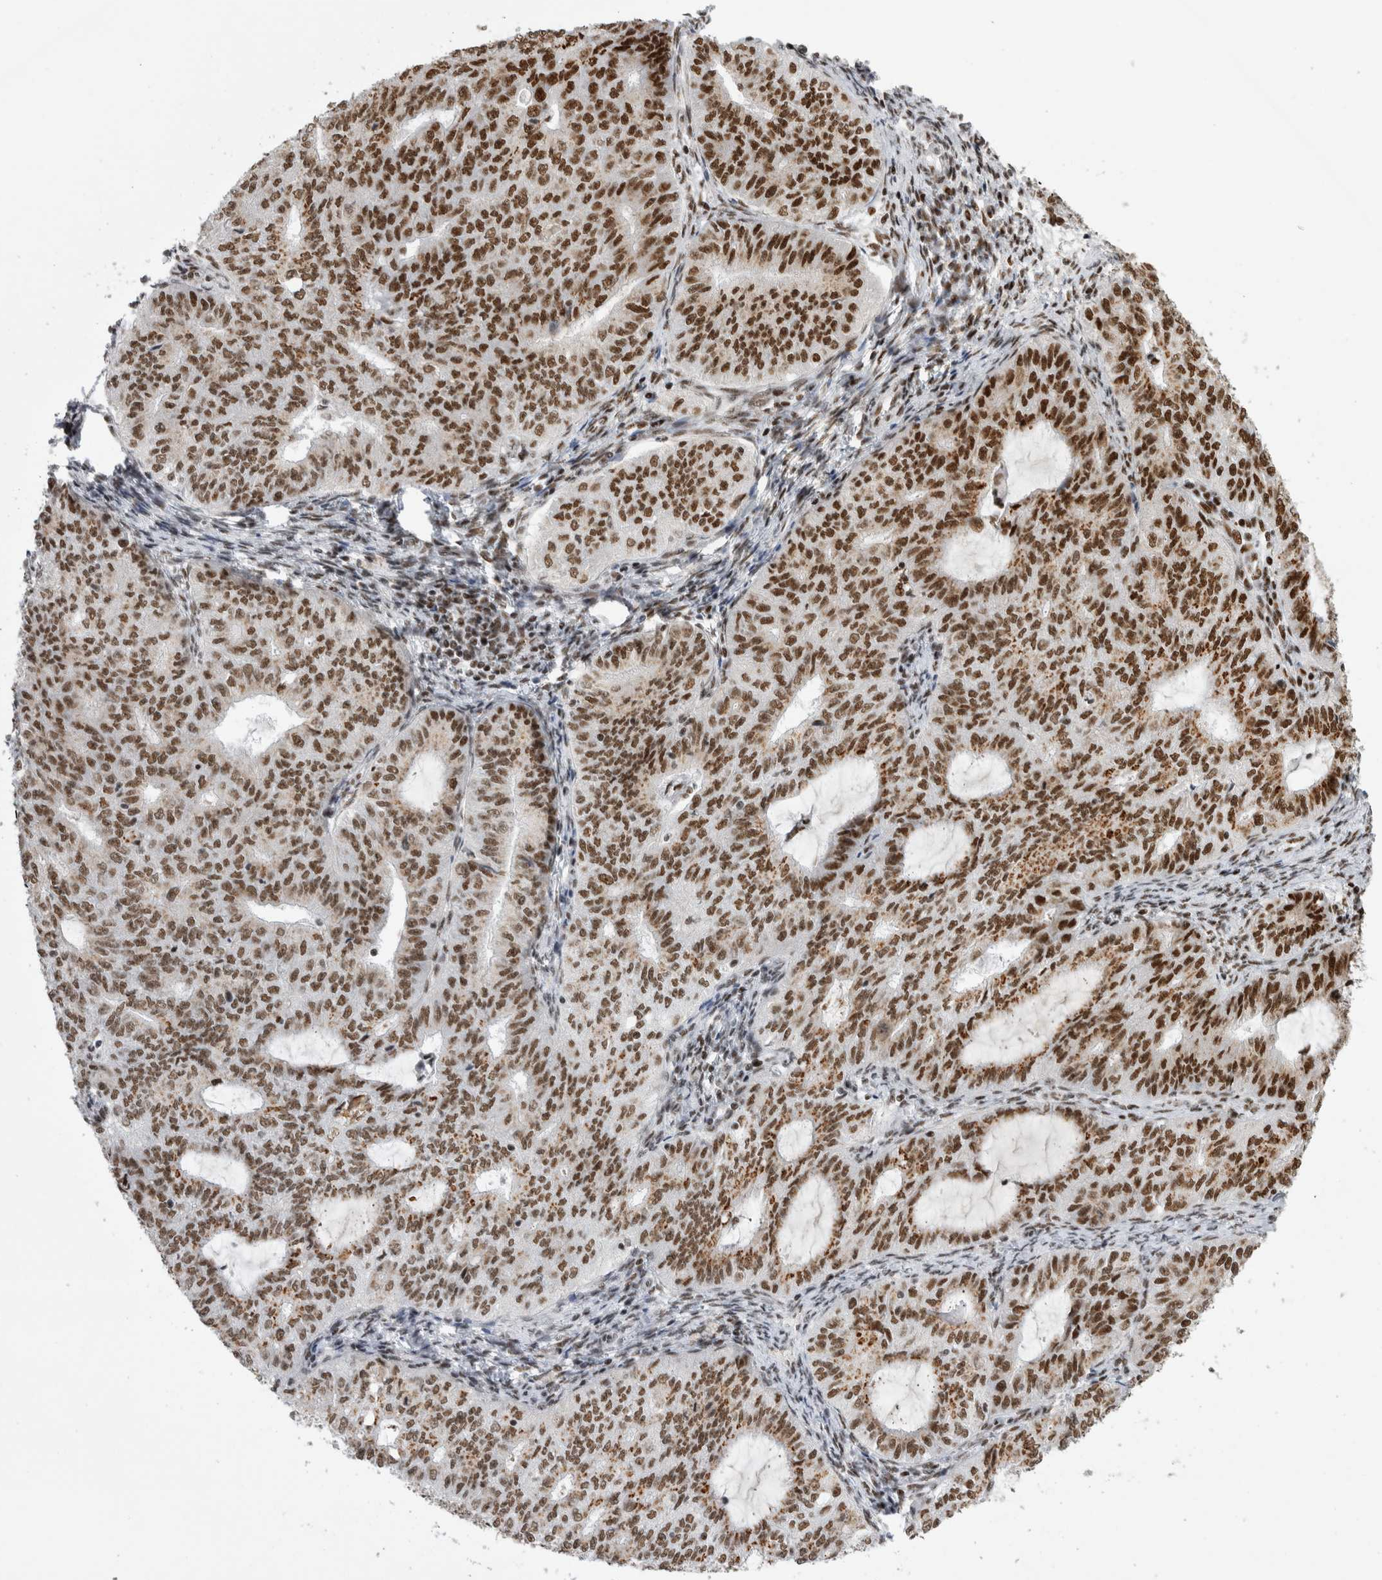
{"staining": {"intensity": "strong", "quantity": ">75%", "location": "nuclear"}, "tissue": "endometrial cancer", "cell_type": "Tumor cells", "image_type": "cancer", "snomed": [{"axis": "morphology", "description": "Adenocarcinoma, NOS"}, {"axis": "topography", "description": "Endometrium"}], "caption": "This histopathology image exhibits immunohistochemistry (IHC) staining of endometrial cancer (adenocarcinoma), with high strong nuclear staining in about >75% of tumor cells.", "gene": "EYA2", "patient": {"sex": "female", "age": 32}}